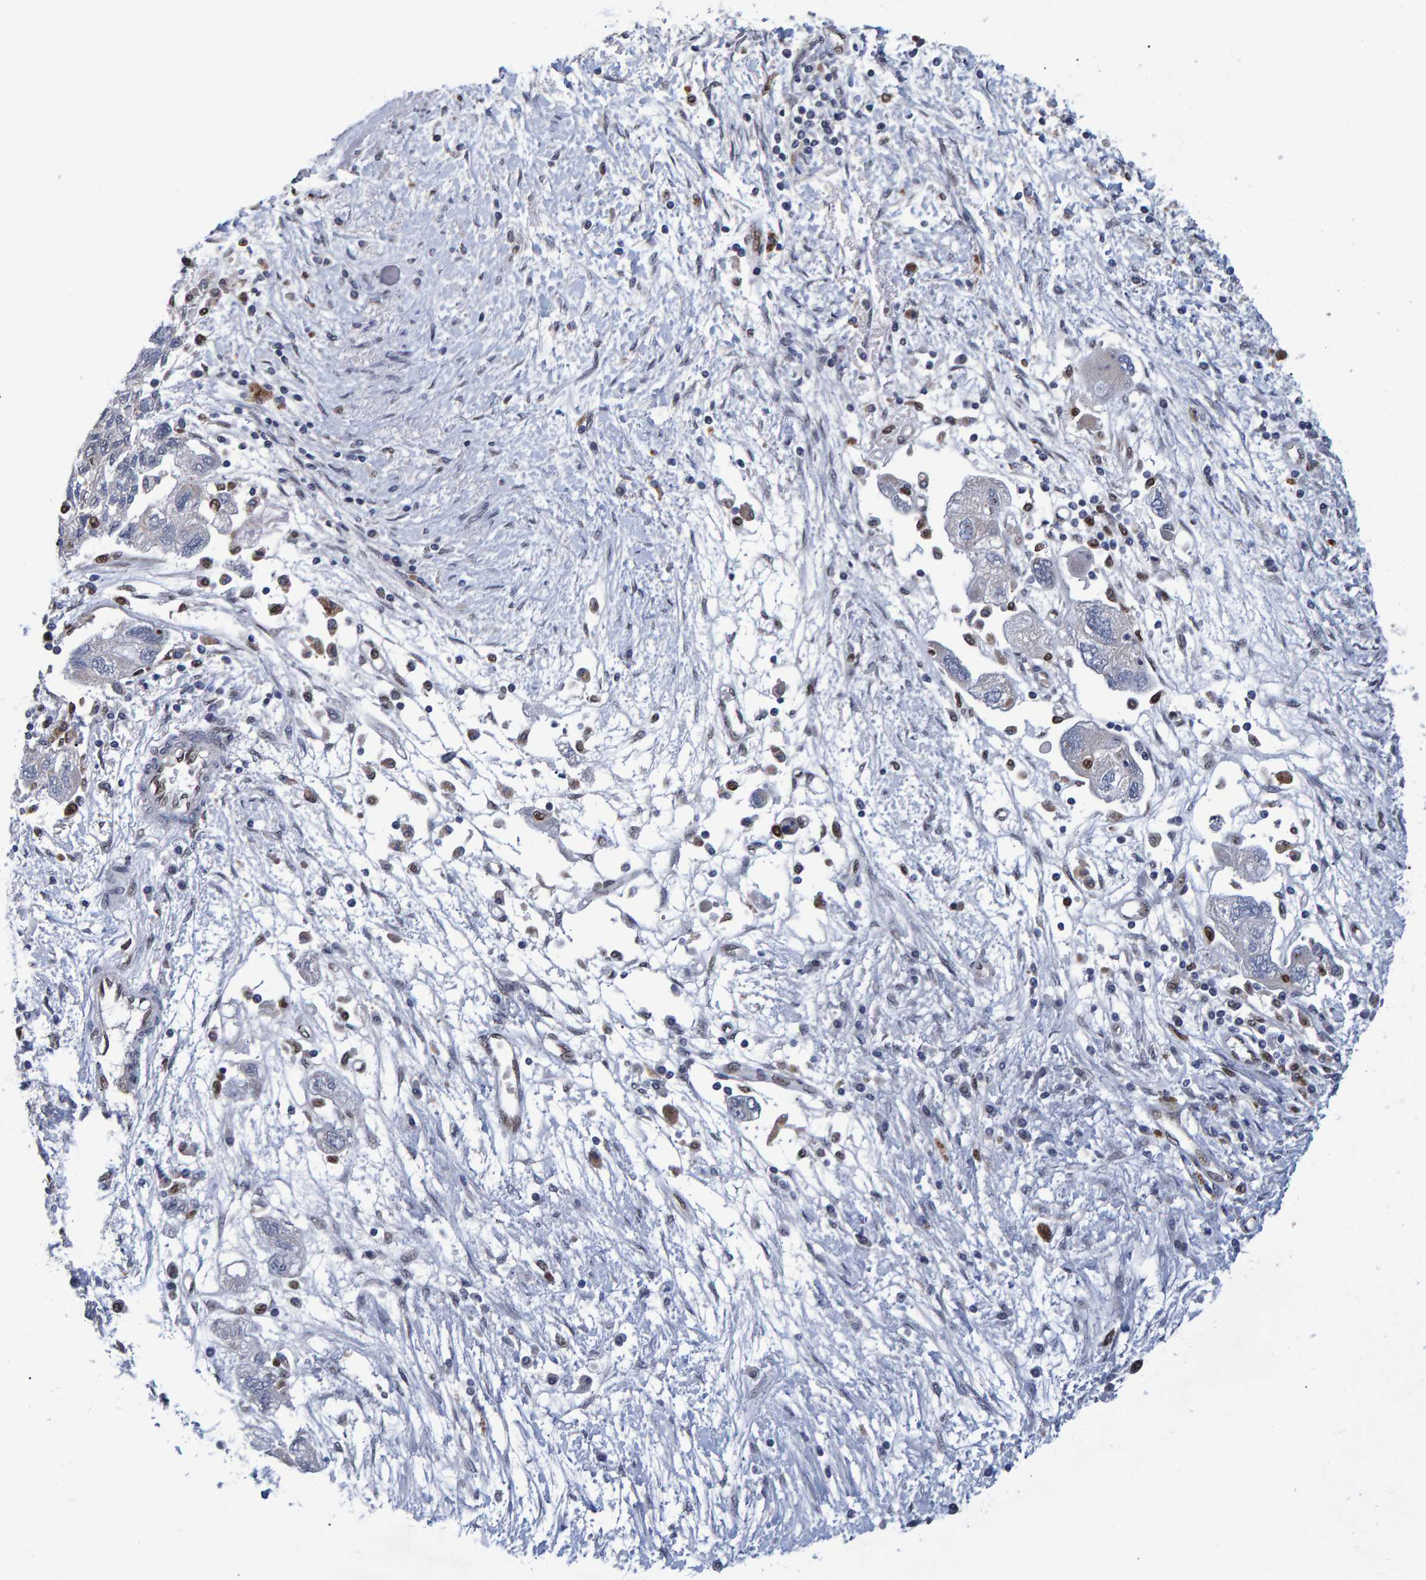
{"staining": {"intensity": "negative", "quantity": "none", "location": "none"}, "tissue": "ovarian cancer", "cell_type": "Tumor cells", "image_type": "cancer", "snomed": [{"axis": "morphology", "description": "Carcinoma, NOS"}, {"axis": "morphology", "description": "Cystadenocarcinoma, serous, NOS"}, {"axis": "topography", "description": "Ovary"}], "caption": "A micrograph of human ovarian cancer is negative for staining in tumor cells.", "gene": "QKI", "patient": {"sex": "female", "age": 69}}